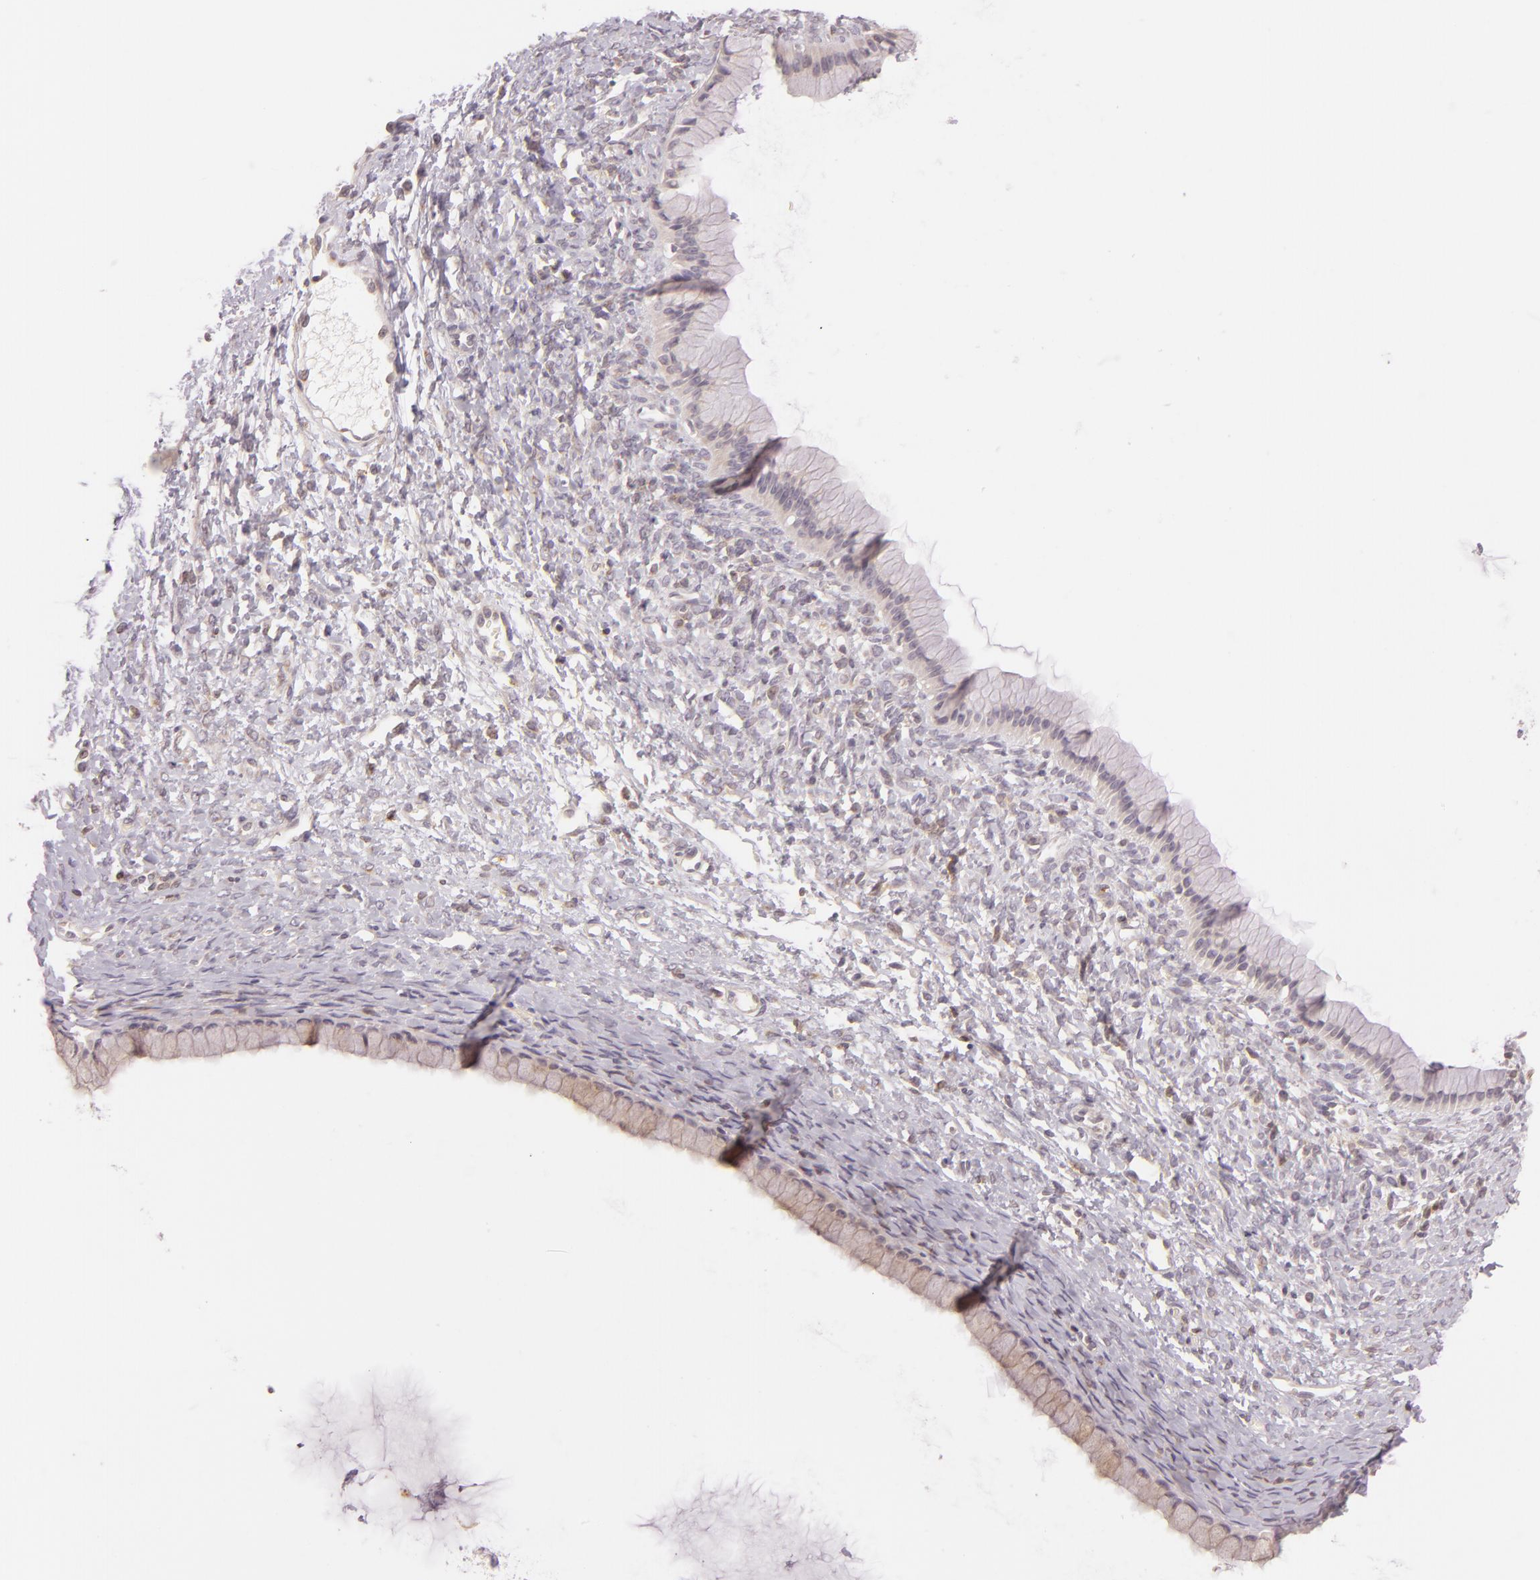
{"staining": {"intensity": "weak", "quantity": ">75%", "location": "cytoplasmic/membranous"}, "tissue": "ovarian cancer", "cell_type": "Tumor cells", "image_type": "cancer", "snomed": [{"axis": "morphology", "description": "Cystadenocarcinoma, mucinous, NOS"}, {"axis": "topography", "description": "Ovary"}], "caption": "Immunohistochemical staining of human ovarian cancer displays low levels of weak cytoplasmic/membranous protein expression in approximately >75% of tumor cells. (DAB (3,3'-diaminobenzidine) IHC, brown staining for protein, blue staining for nuclei).", "gene": "LGMN", "patient": {"sex": "female", "age": 25}}